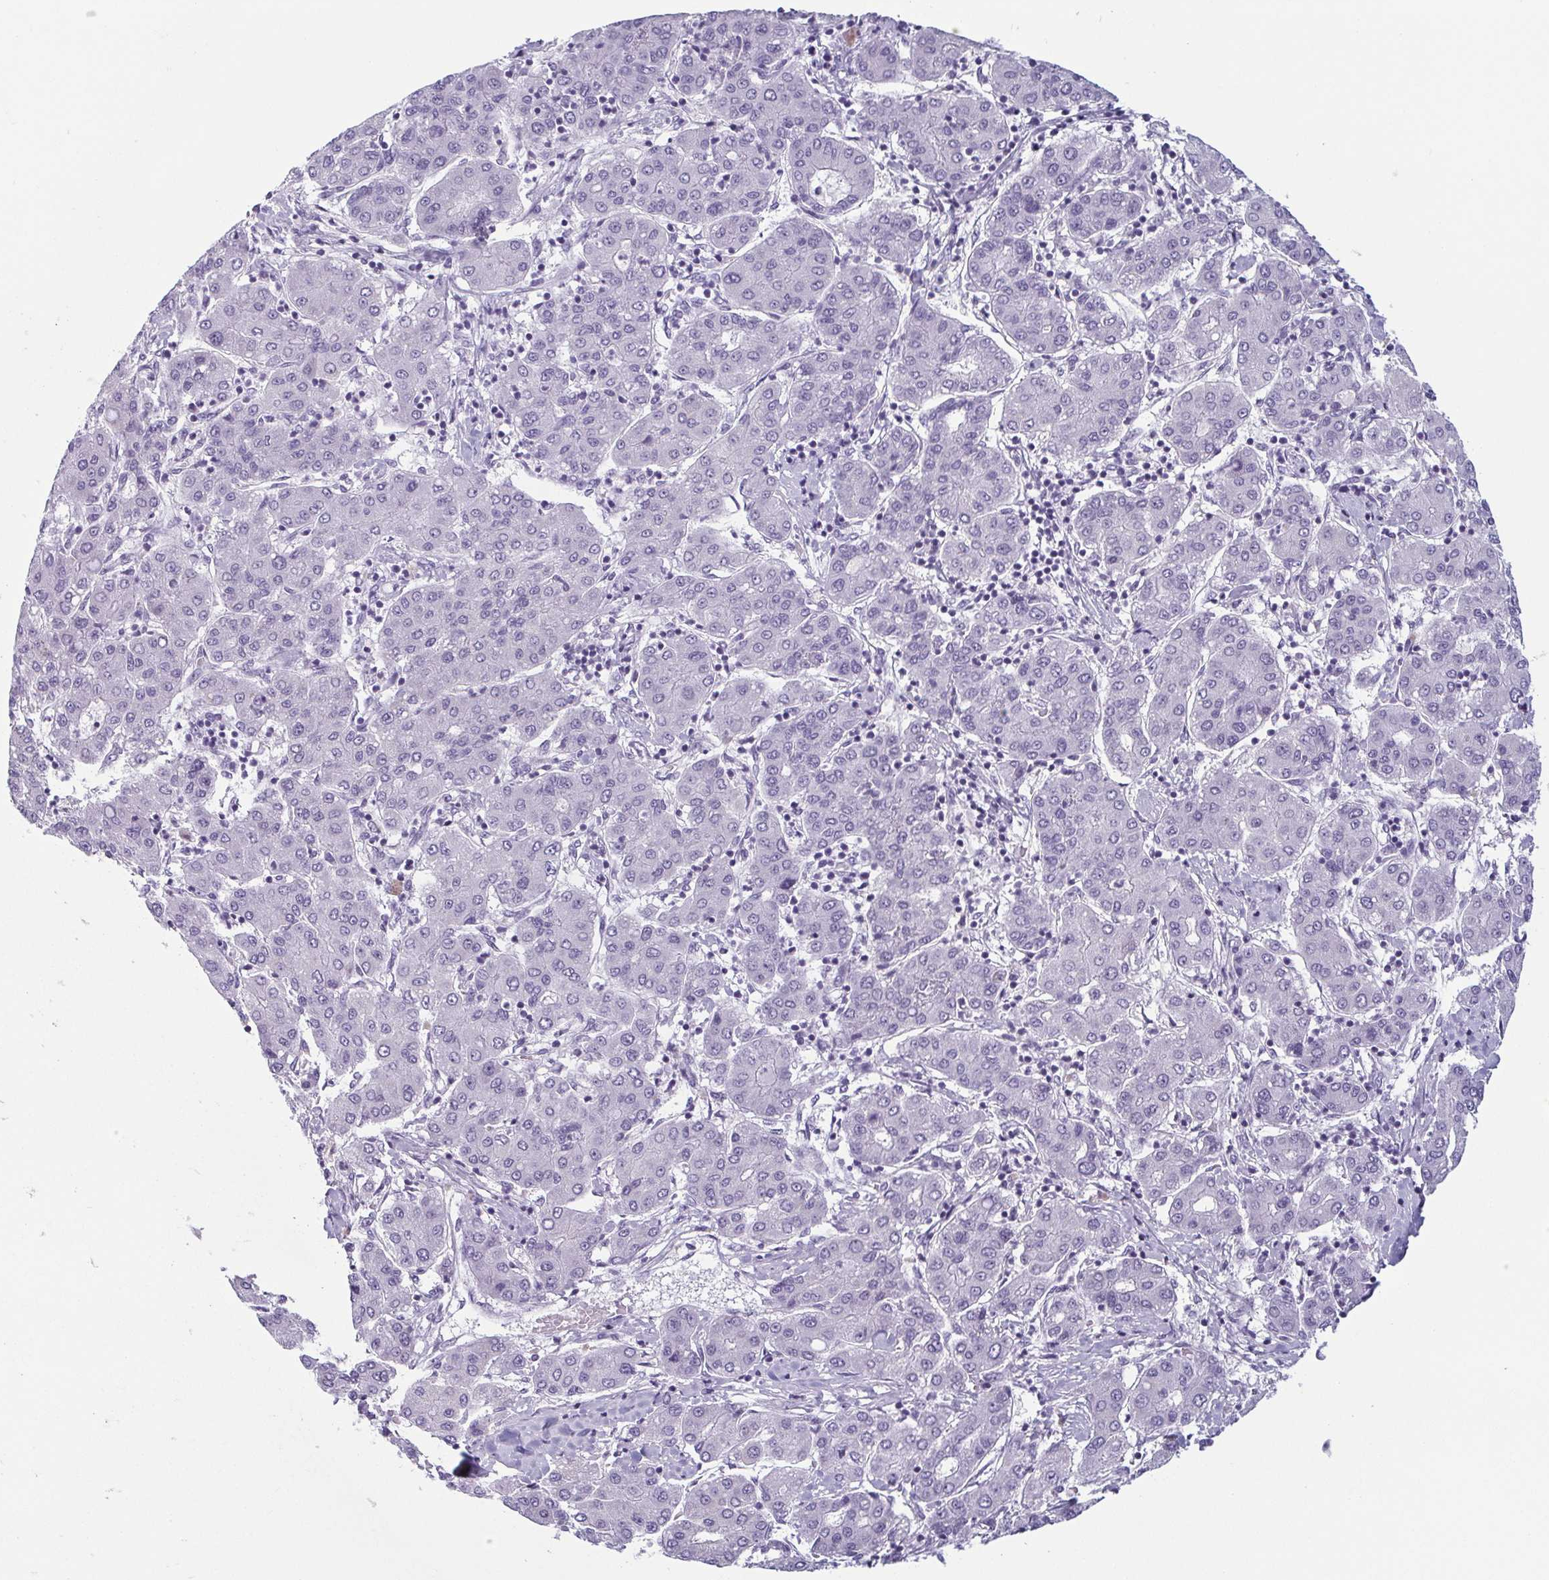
{"staining": {"intensity": "negative", "quantity": "none", "location": "none"}, "tissue": "liver cancer", "cell_type": "Tumor cells", "image_type": "cancer", "snomed": [{"axis": "morphology", "description": "Carcinoma, Hepatocellular, NOS"}, {"axis": "topography", "description": "Liver"}], "caption": "Immunohistochemistry histopathology image of human liver cancer stained for a protein (brown), which displays no expression in tumor cells.", "gene": "KRT78", "patient": {"sex": "male", "age": 65}}